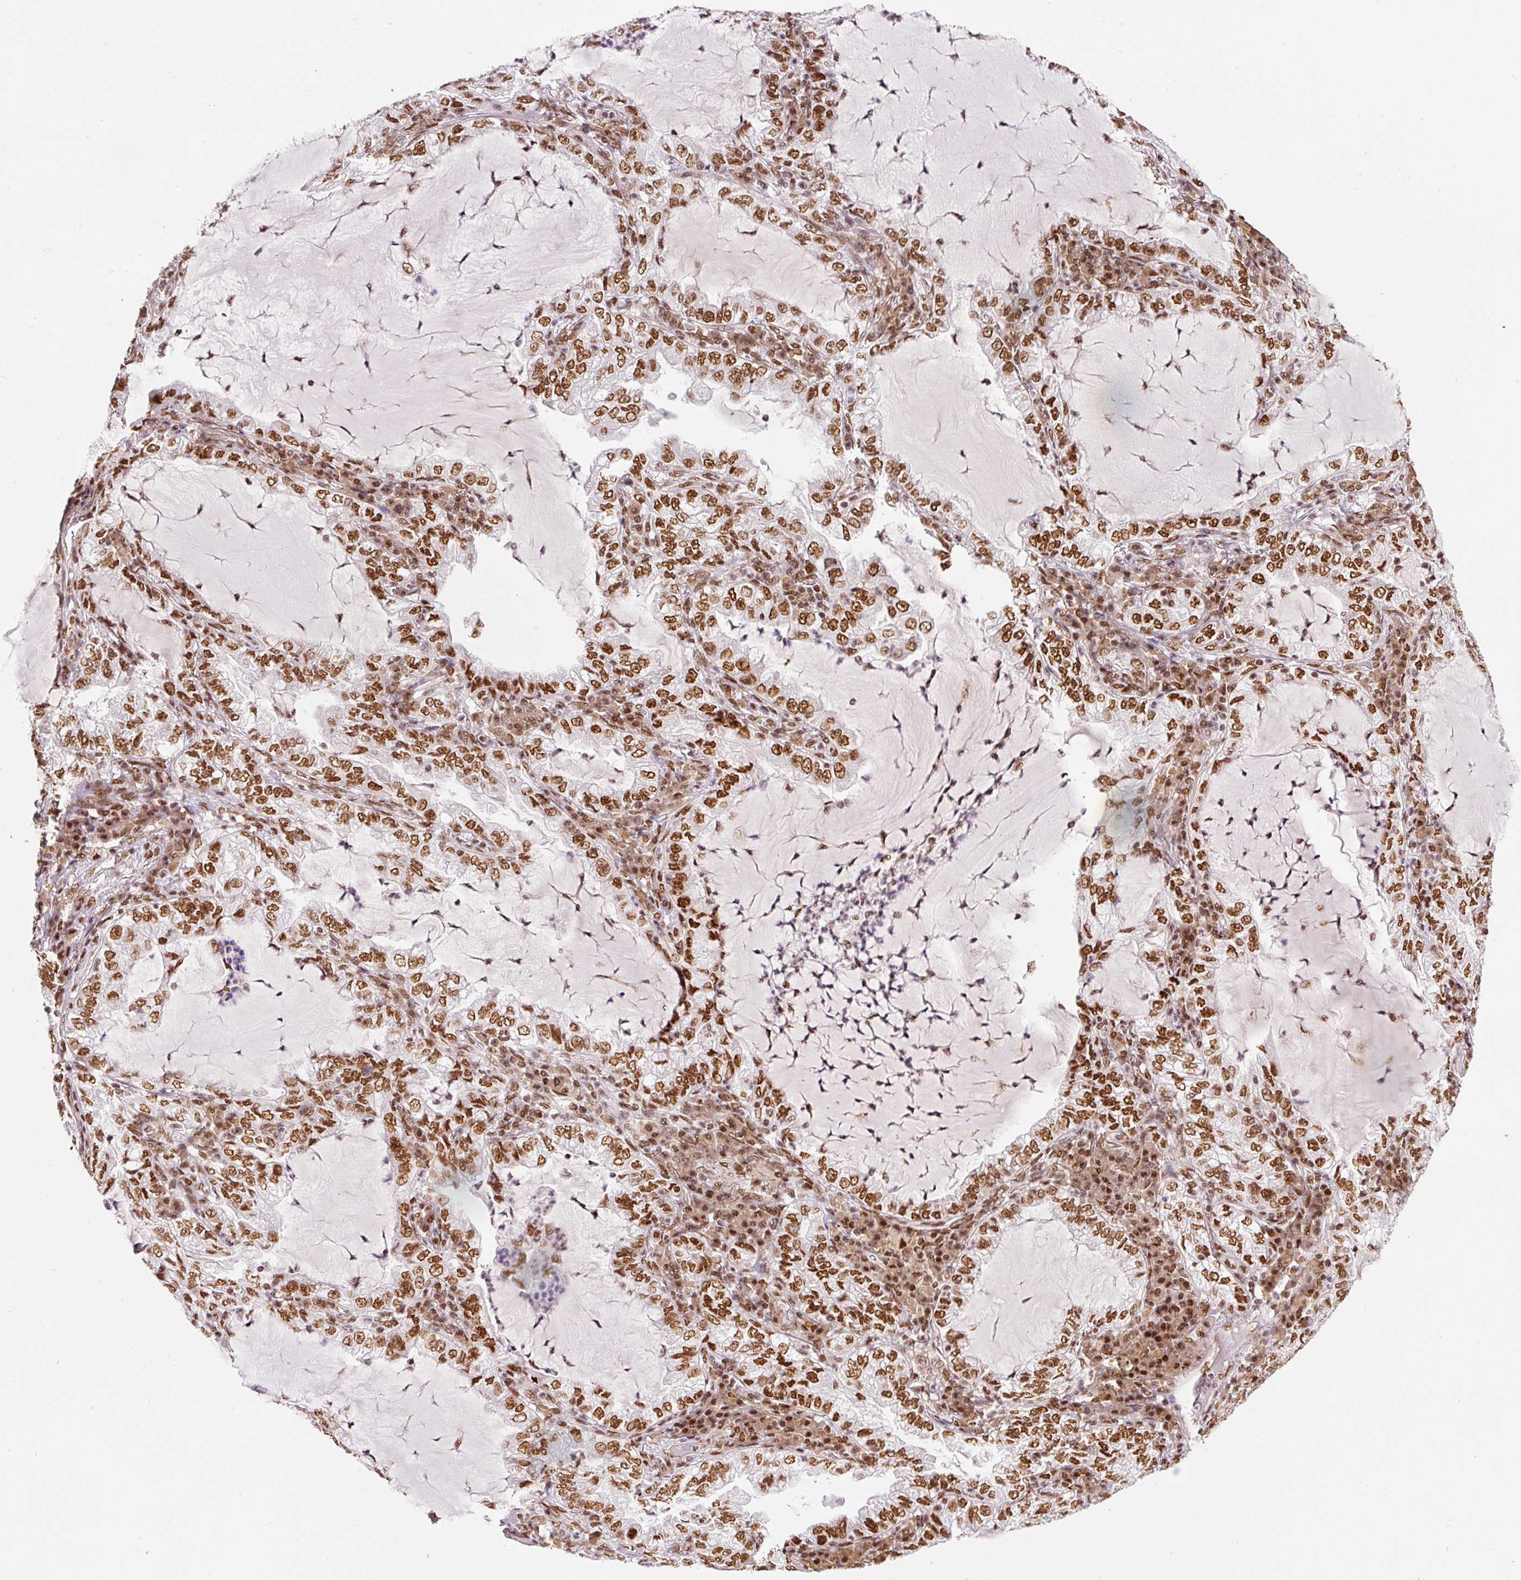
{"staining": {"intensity": "strong", "quantity": ">75%", "location": "nuclear"}, "tissue": "lung cancer", "cell_type": "Tumor cells", "image_type": "cancer", "snomed": [{"axis": "morphology", "description": "Adenocarcinoma, NOS"}, {"axis": "topography", "description": "Lung"}], "caption": "Strong nuclear protein expression is appreciated in approximately >75% of tumor cells in lung cancer (adenocarcinoma).", "gene": "HNRNPC", "patient": {"sex": "female", "age": 73}}